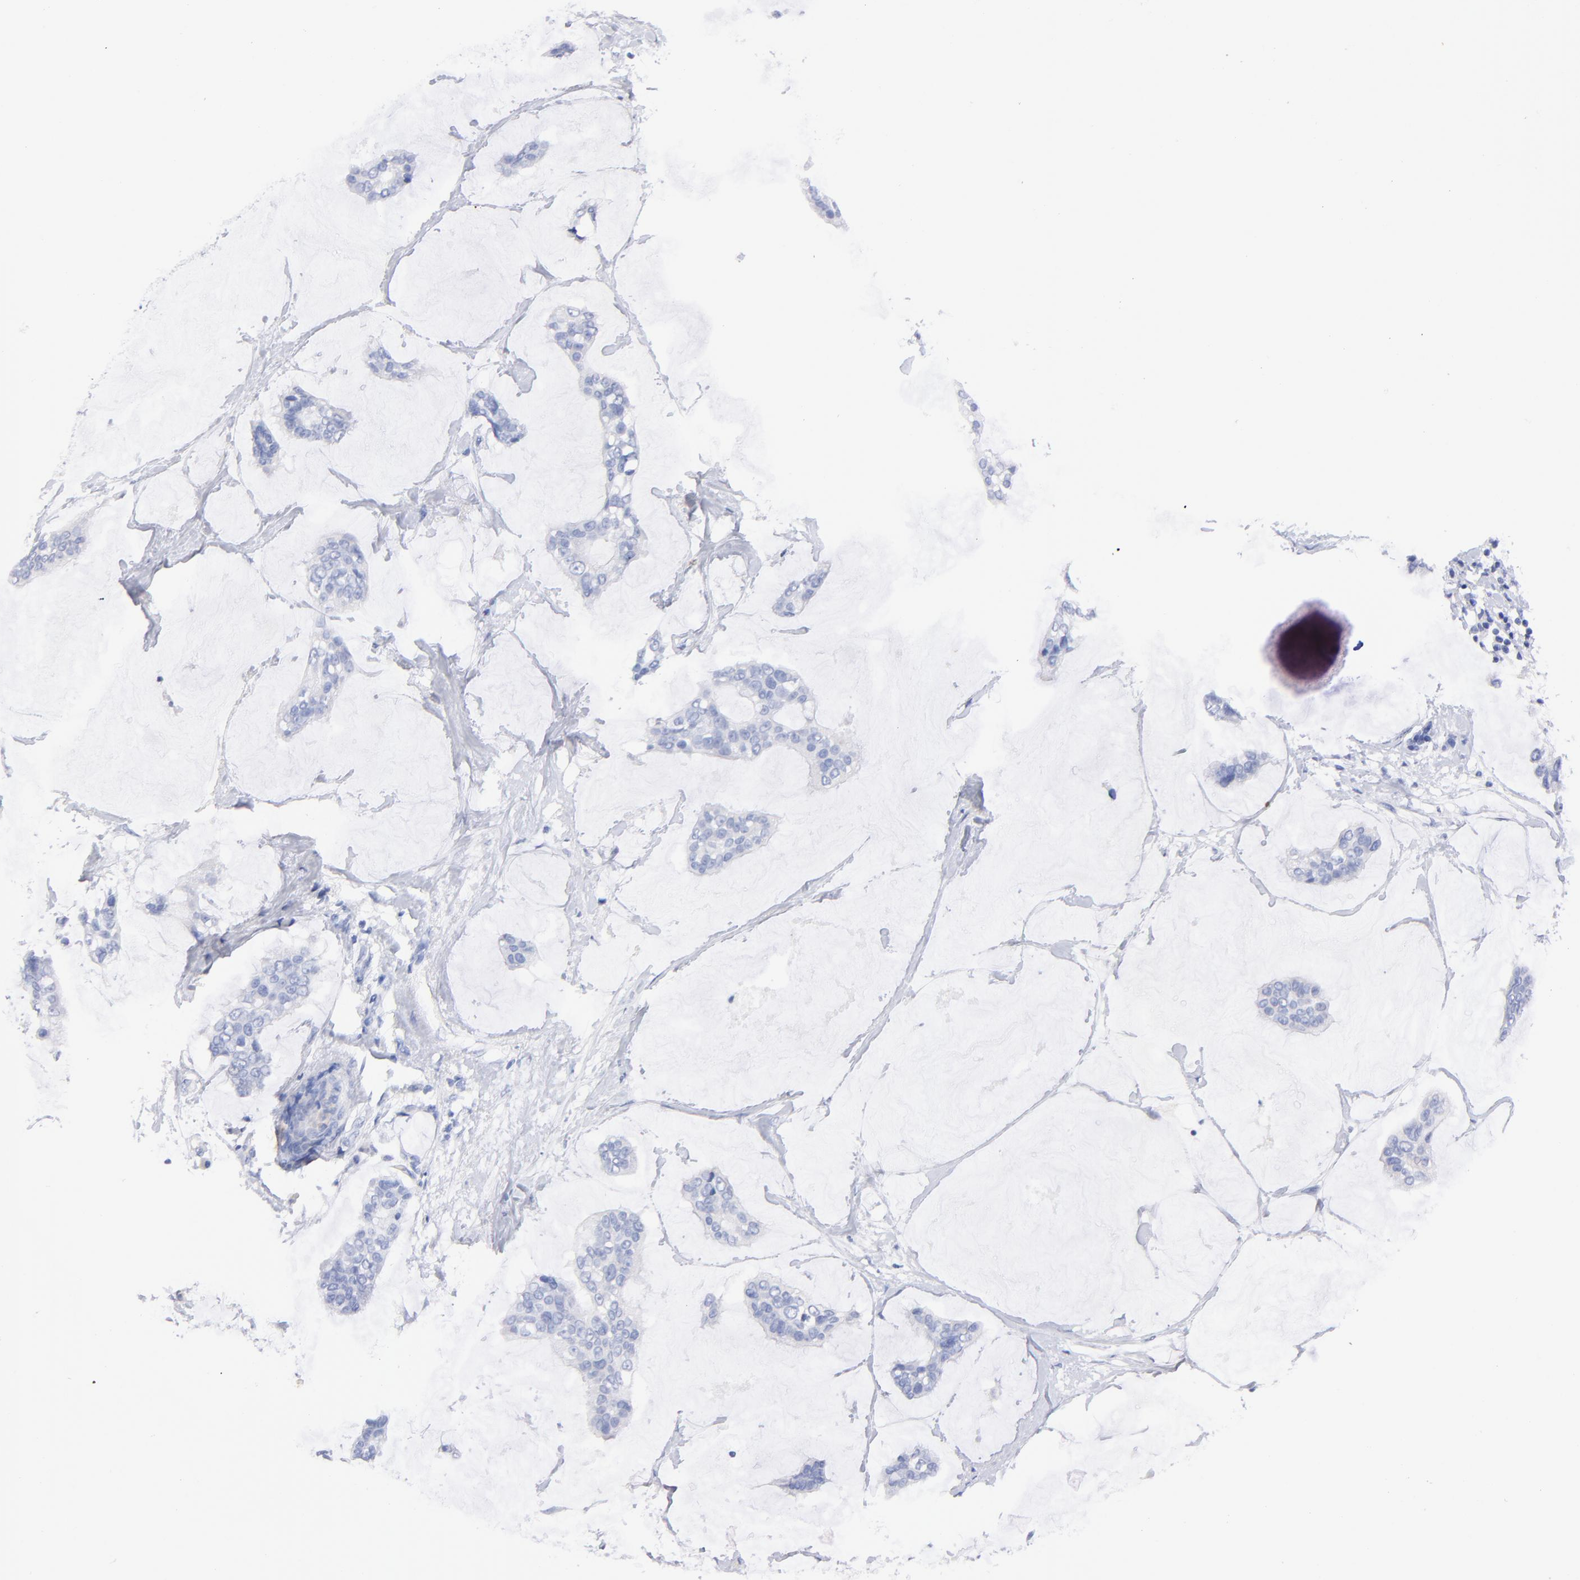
{"staining": {"intensity": "negative", "quantity": "none", "location": "none"}, "tissue": "breast cancer", "cell_type": "Tumor cells", "image_type": "cancer", "snomed": [{"axis": "morphology", "description": "Duct carcinoma"}, {"axis": "topography", "description": "Breast"}], "caption": "Micrograph shows no protein positivity in tumor cells of breast infiltrating ductal carcinoma tissue.", "gene": "HORMAD2", "patient": {"sex": "female", "age": 93}}